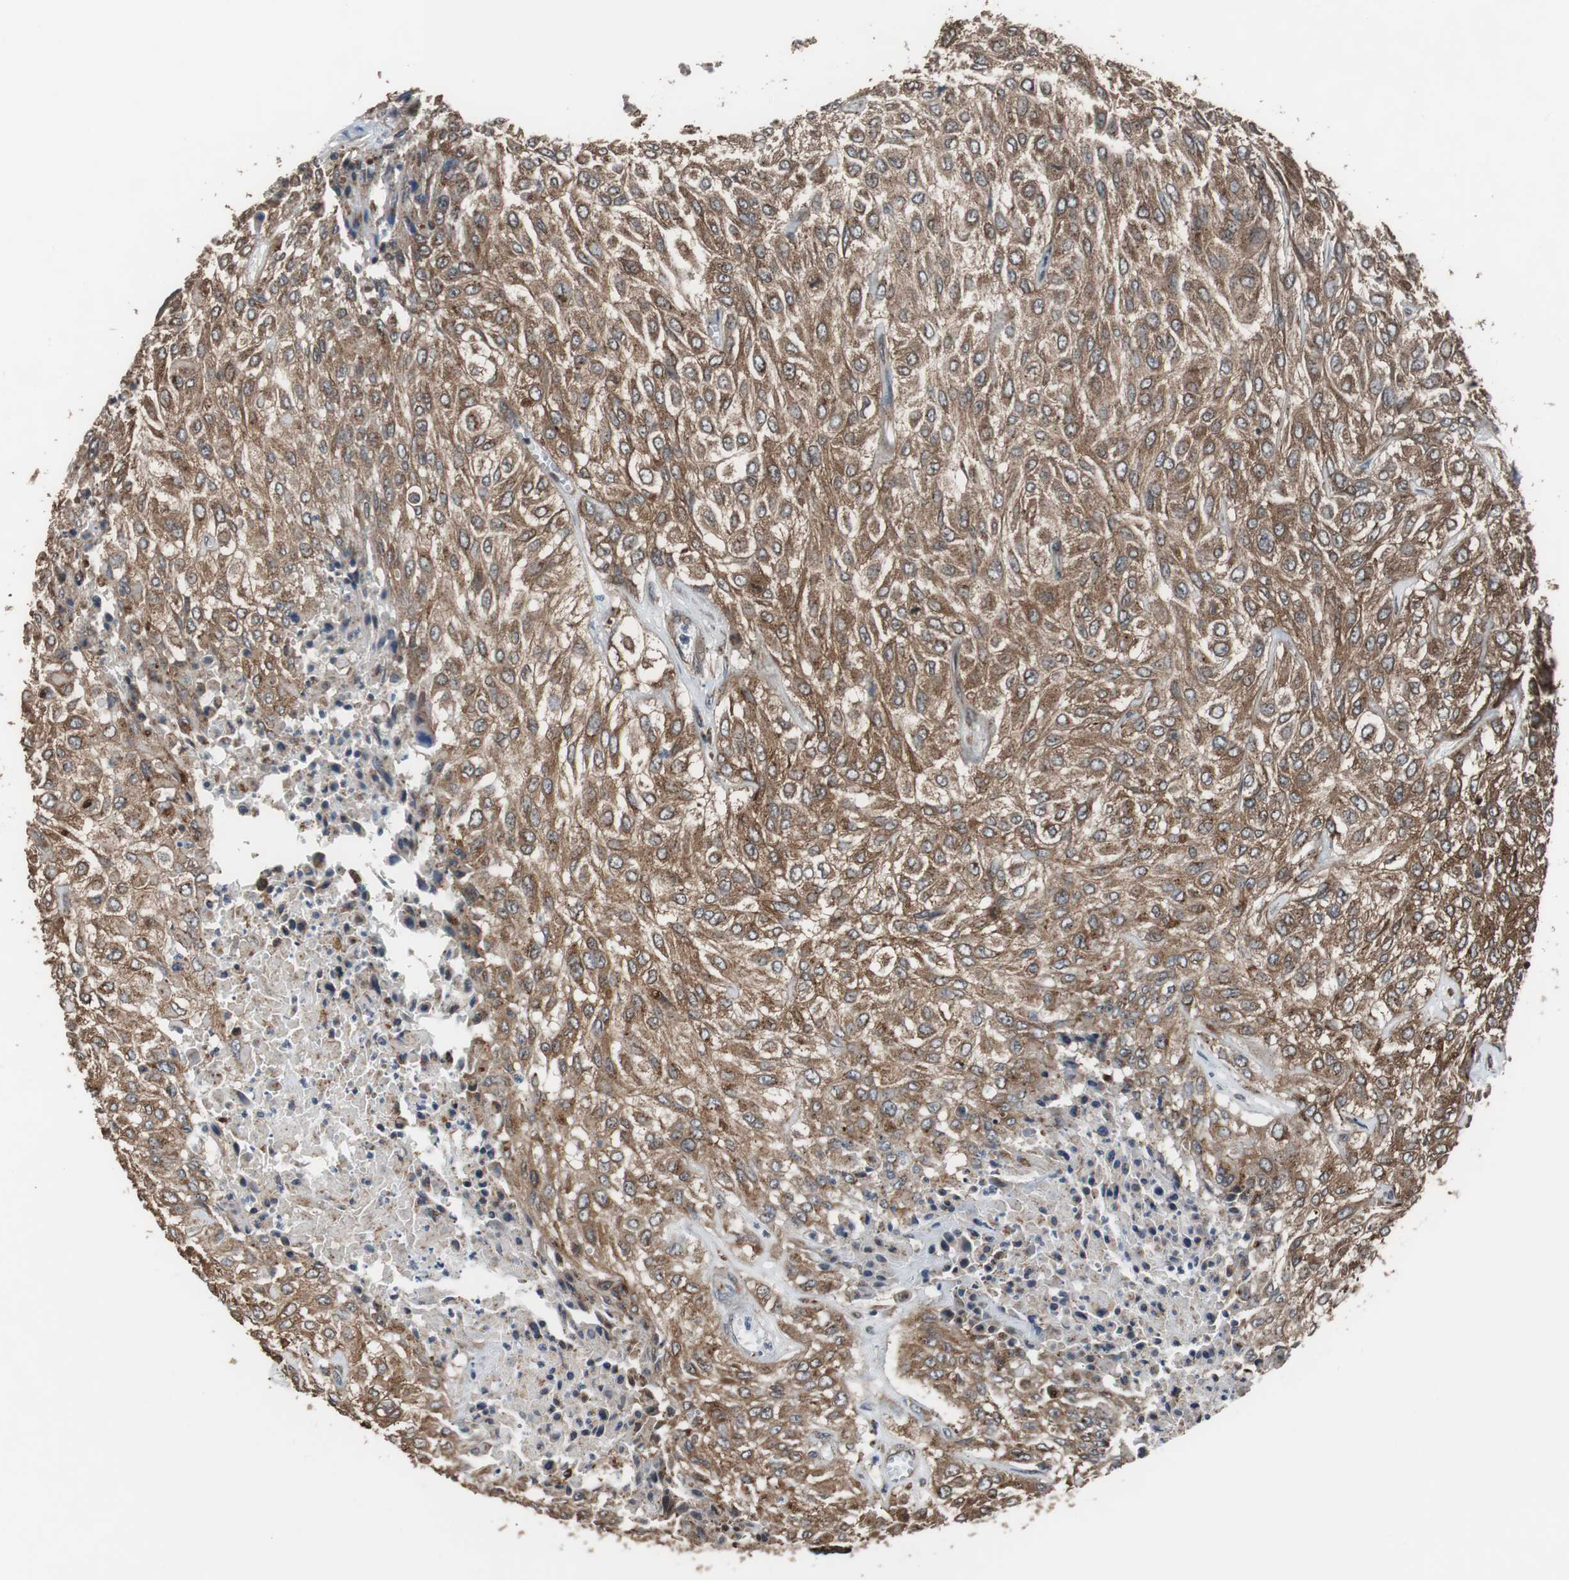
{"staining": {"intensity": "strong", "quantity": ">75%", "location": "cytoplasmic/membranous"}, "tissue": "urothelial cancer", "cell_type": "Tumor cells", "image_type": "cancer", "snomed": [{"axis": "morphology", "description": "Urothelial carcinoma, High grade"}, {"axis": "topography", "description": "Urinary bladder"}], "caption": "IHC of urothelial cancer reveals high levels of strong cytoplasmic/membranous staining in about >75% of tumor cells.", "gene": "USP10", "patient": {"sex": "male", "age": 57}}